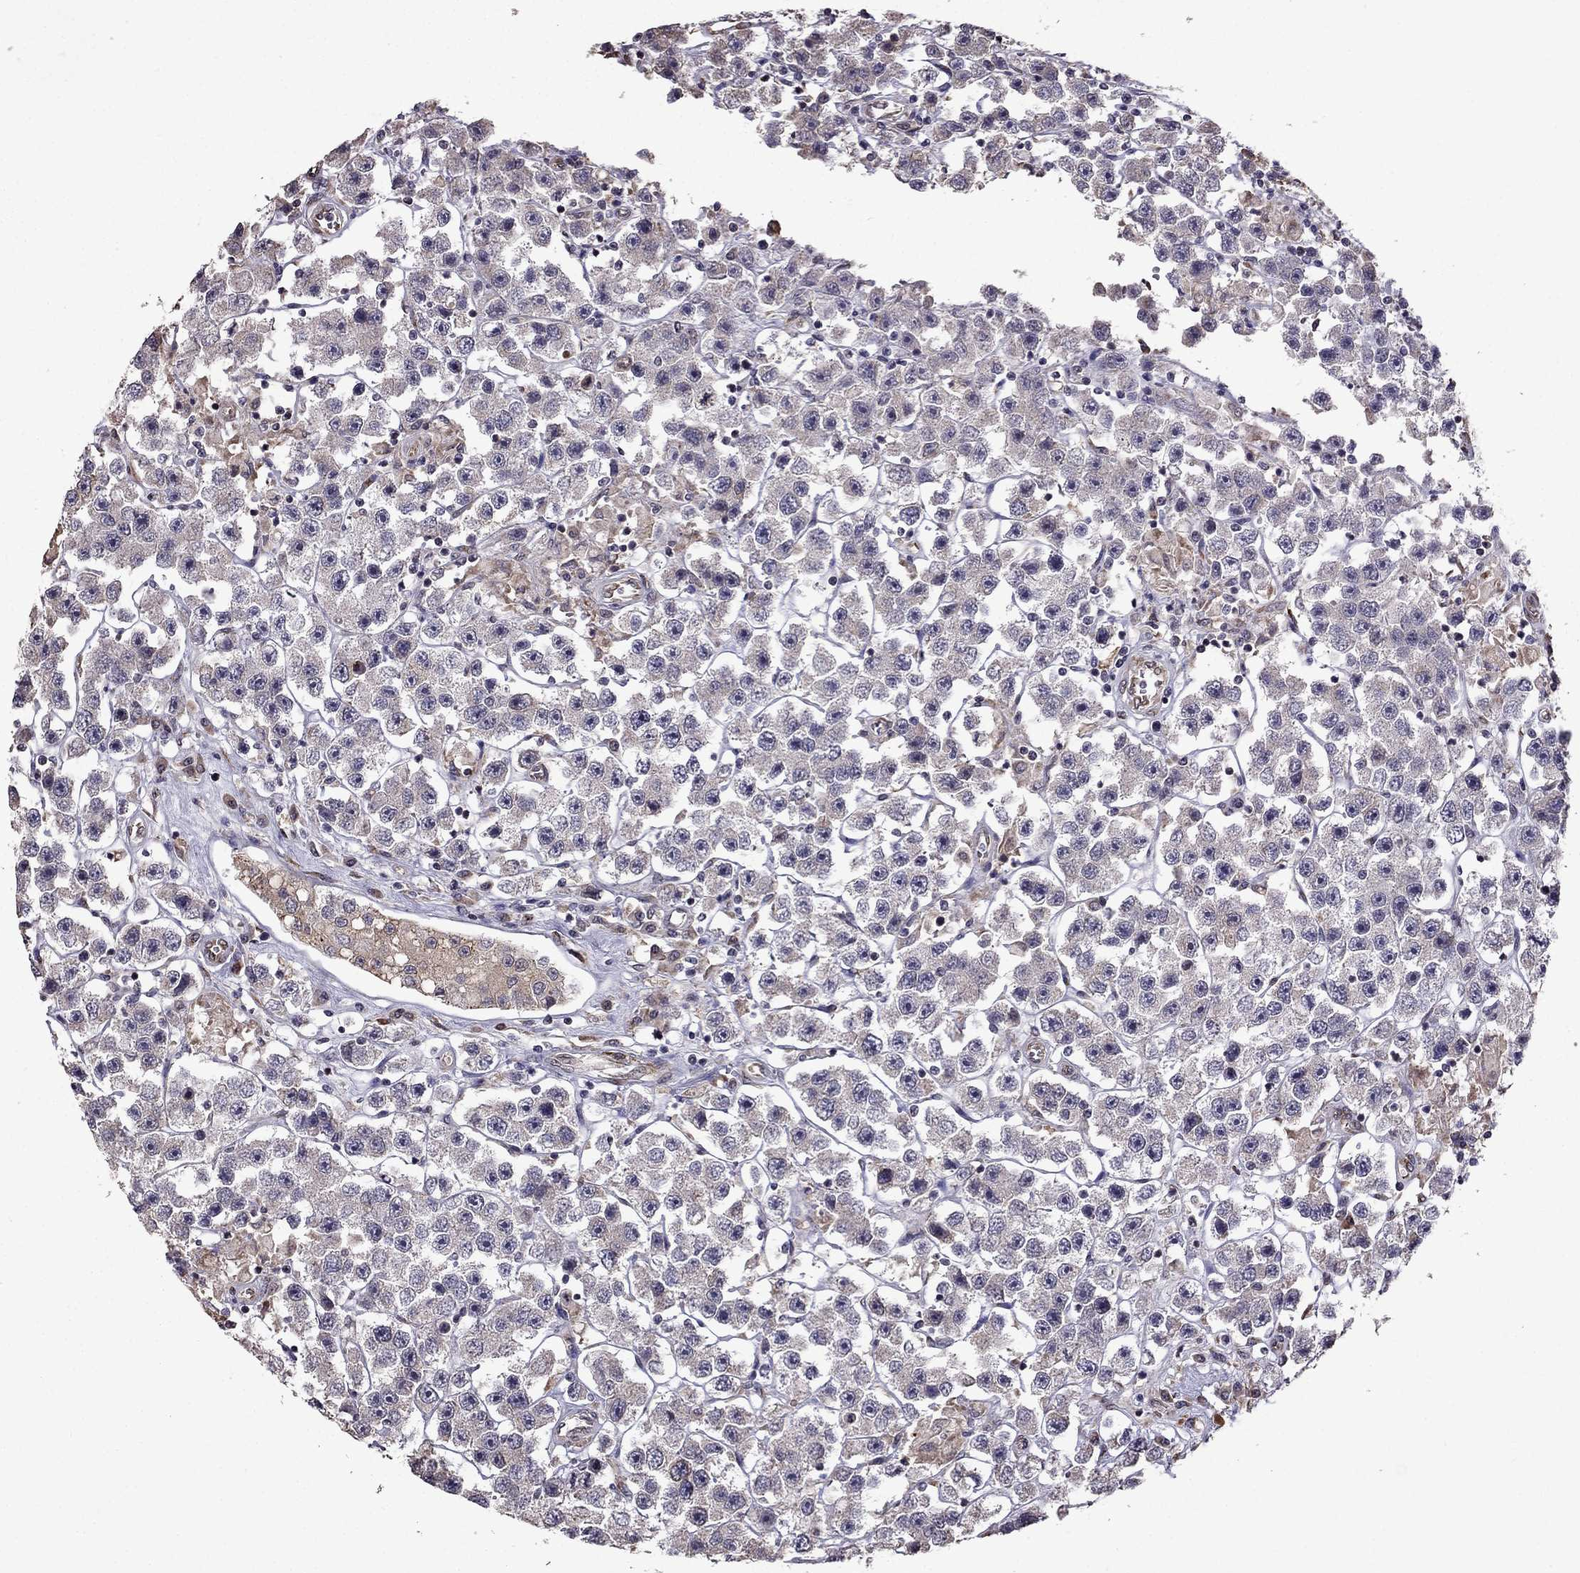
{"staining": {"intensity": "negative", "quantity": "none", "location": "none"}, "tissue": "testis cancer", "cell_type": "Tumor cells", "image_type": "cancer", "snomed": [{"axis": "morphology", "description": "Seminoma, NOS"}, {"axis": "topography", "description": "Testis"}], "caption": "Tumor cells are negative for protein expression in human testis seminoma.", "gene": "IKBIP", "patient": {"sex": "male", "age": 45}}